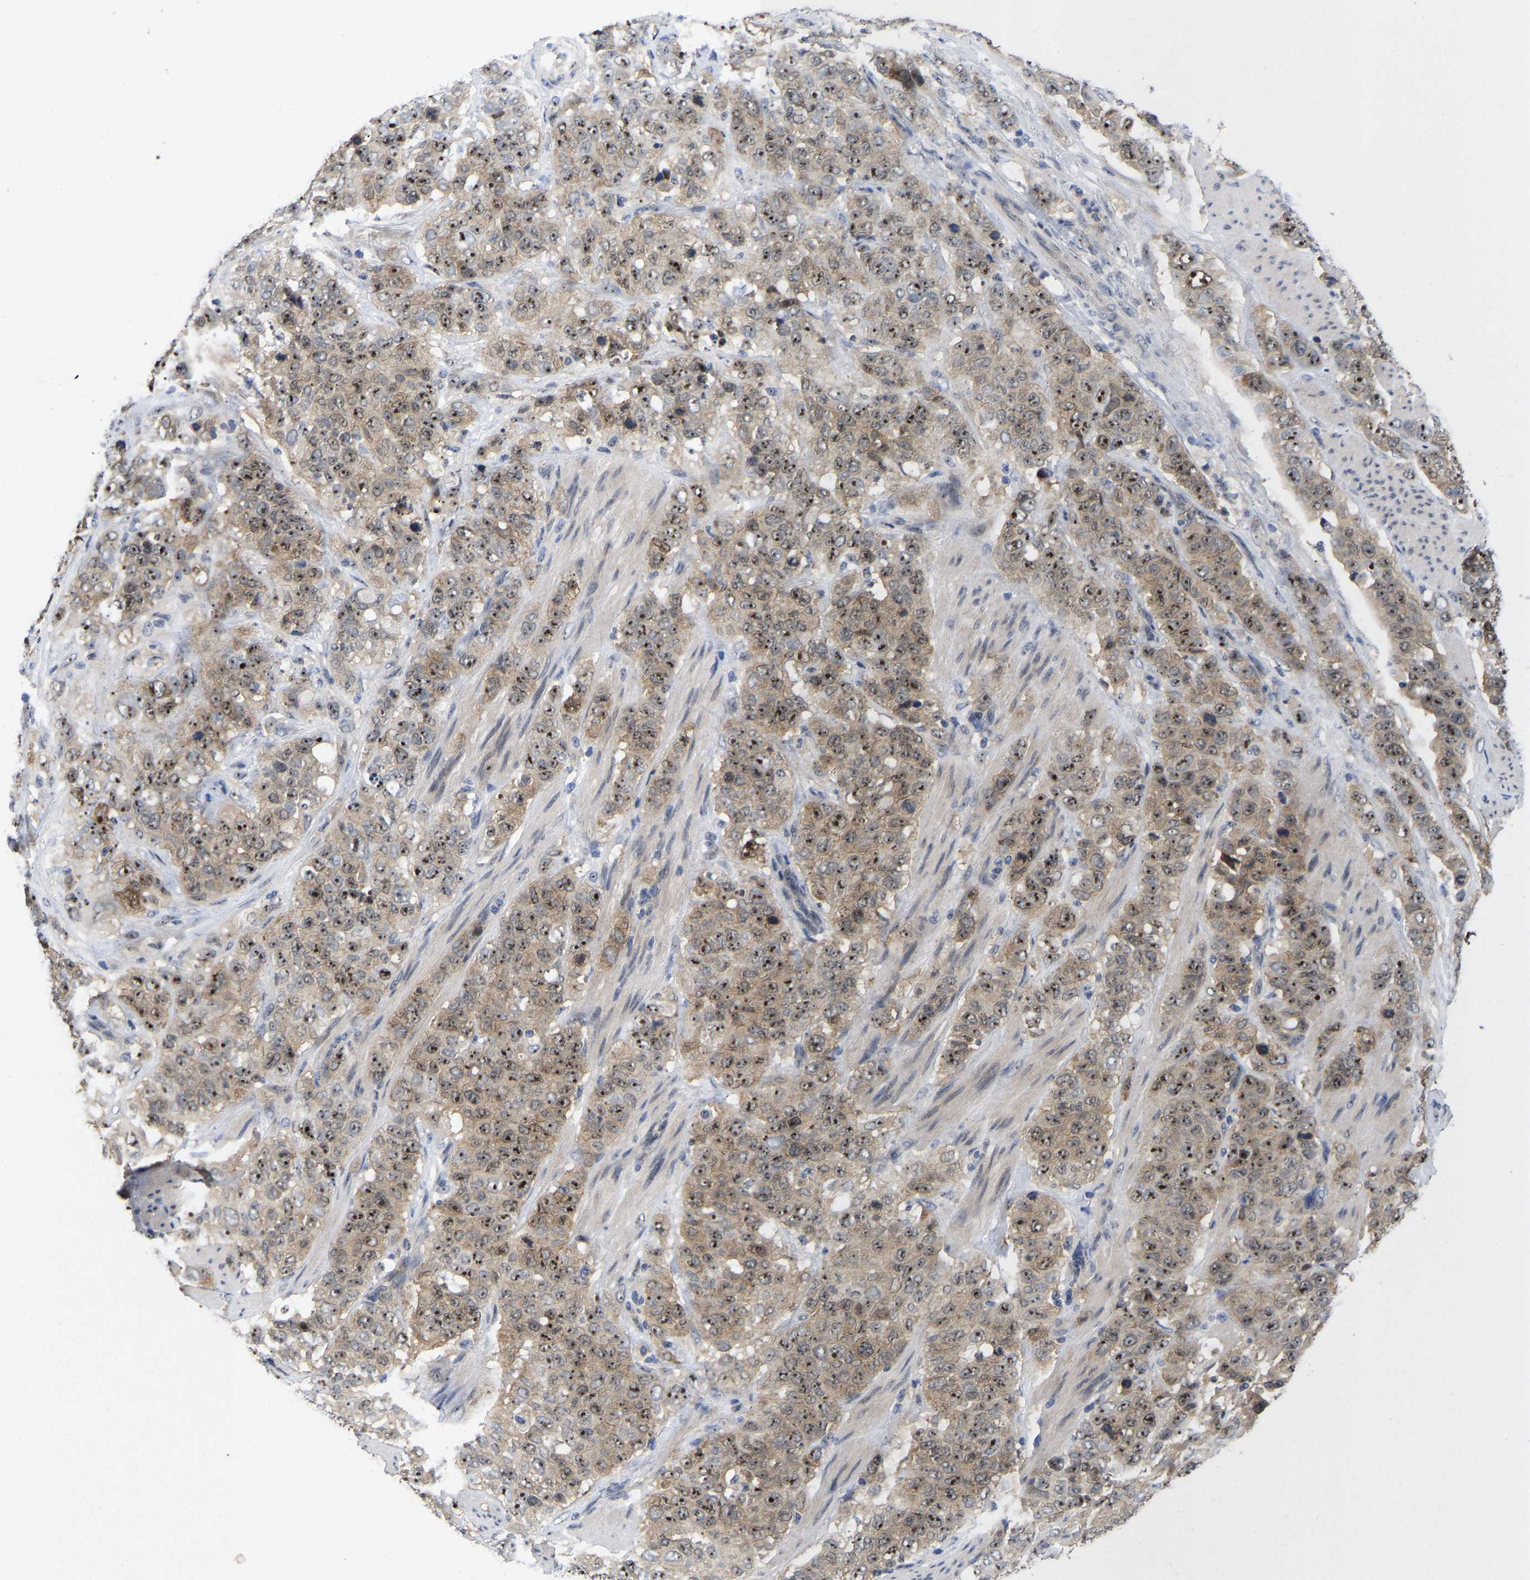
{"staining": {"intensity": "moderate", "quantity": ">75%", "location": "cytoplasmic/membranous,nuclear"}, "tissue": "stomach cancer", "cell_type": "Tumor cells", "image_type": "cancer", "snomed": [{"axis": "morphology", "description": "Adenocarcinoma, NOS"}, {"axis": "topography", "description": "Stomach"}], "caption": "A brown stain highlights moderate cytoplasmic/membranous and nuclear staining of a protein in adenocarcinoma (stomach) tumor cells. The staining was performed using DAB (3,3'-diaminobenzidine), with brown indicating positive protein expression. Nuclei are stained blue with hematoxylin.", "gene": "NLE1", "patient": {"sex": "male", "age": 48}}